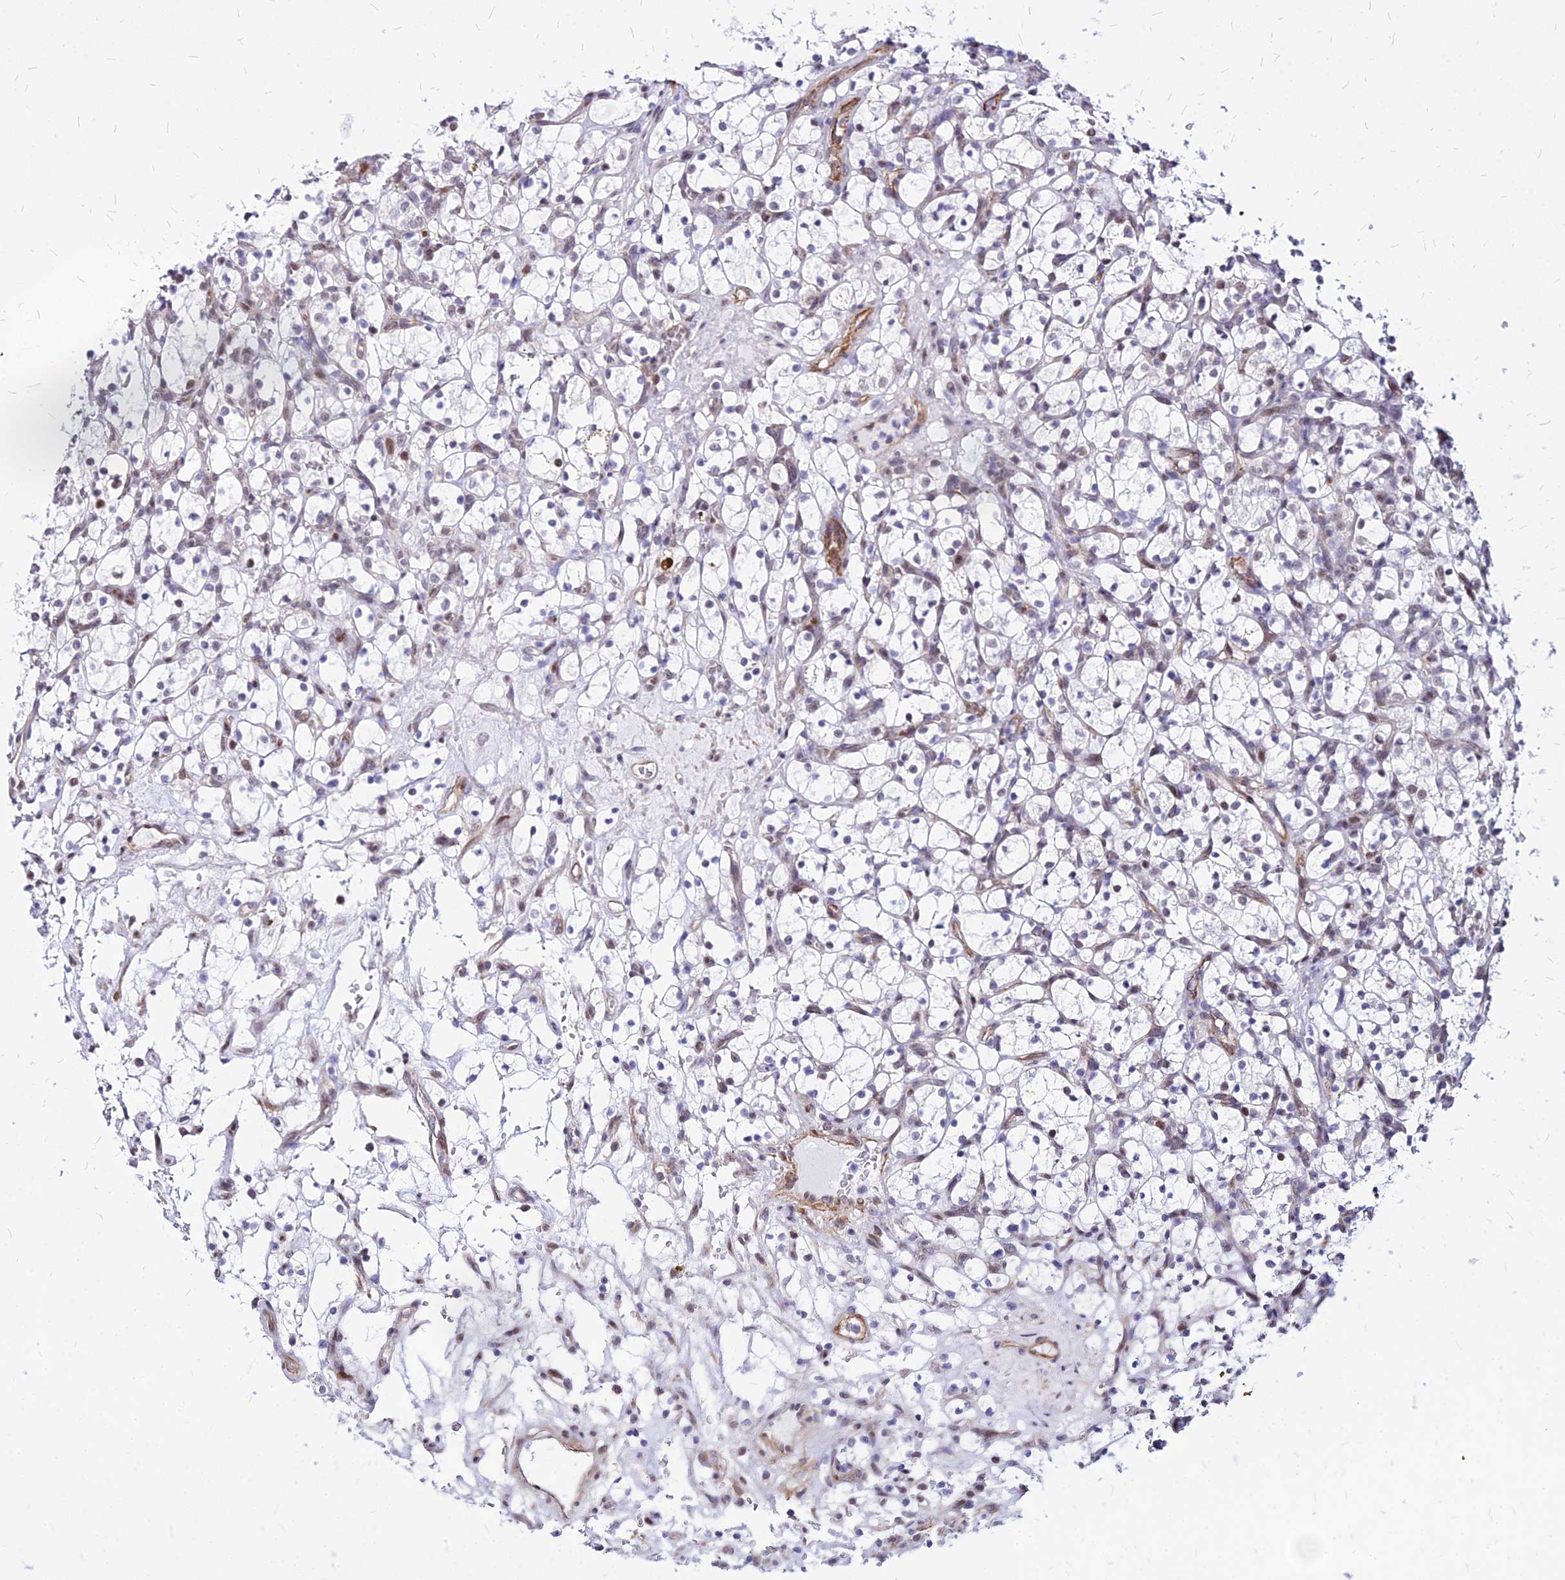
{"staining": {"intensity": "negative", "quantity": "none", "location": "none"}, "tissue": "renal cancer", "cell_type": "Tumor cells", "image_type": "cancer", "snomed": [{"axis": "morphology", "description": "Adenocarcinoma, NOS"}, {"axis": "topography", "description": "Kidney"}], "caption": "There is no significant positivity in tumor cells of renal cancer.", "gene": "FDX2", "patient": {"sex": "female", "age": 69}}